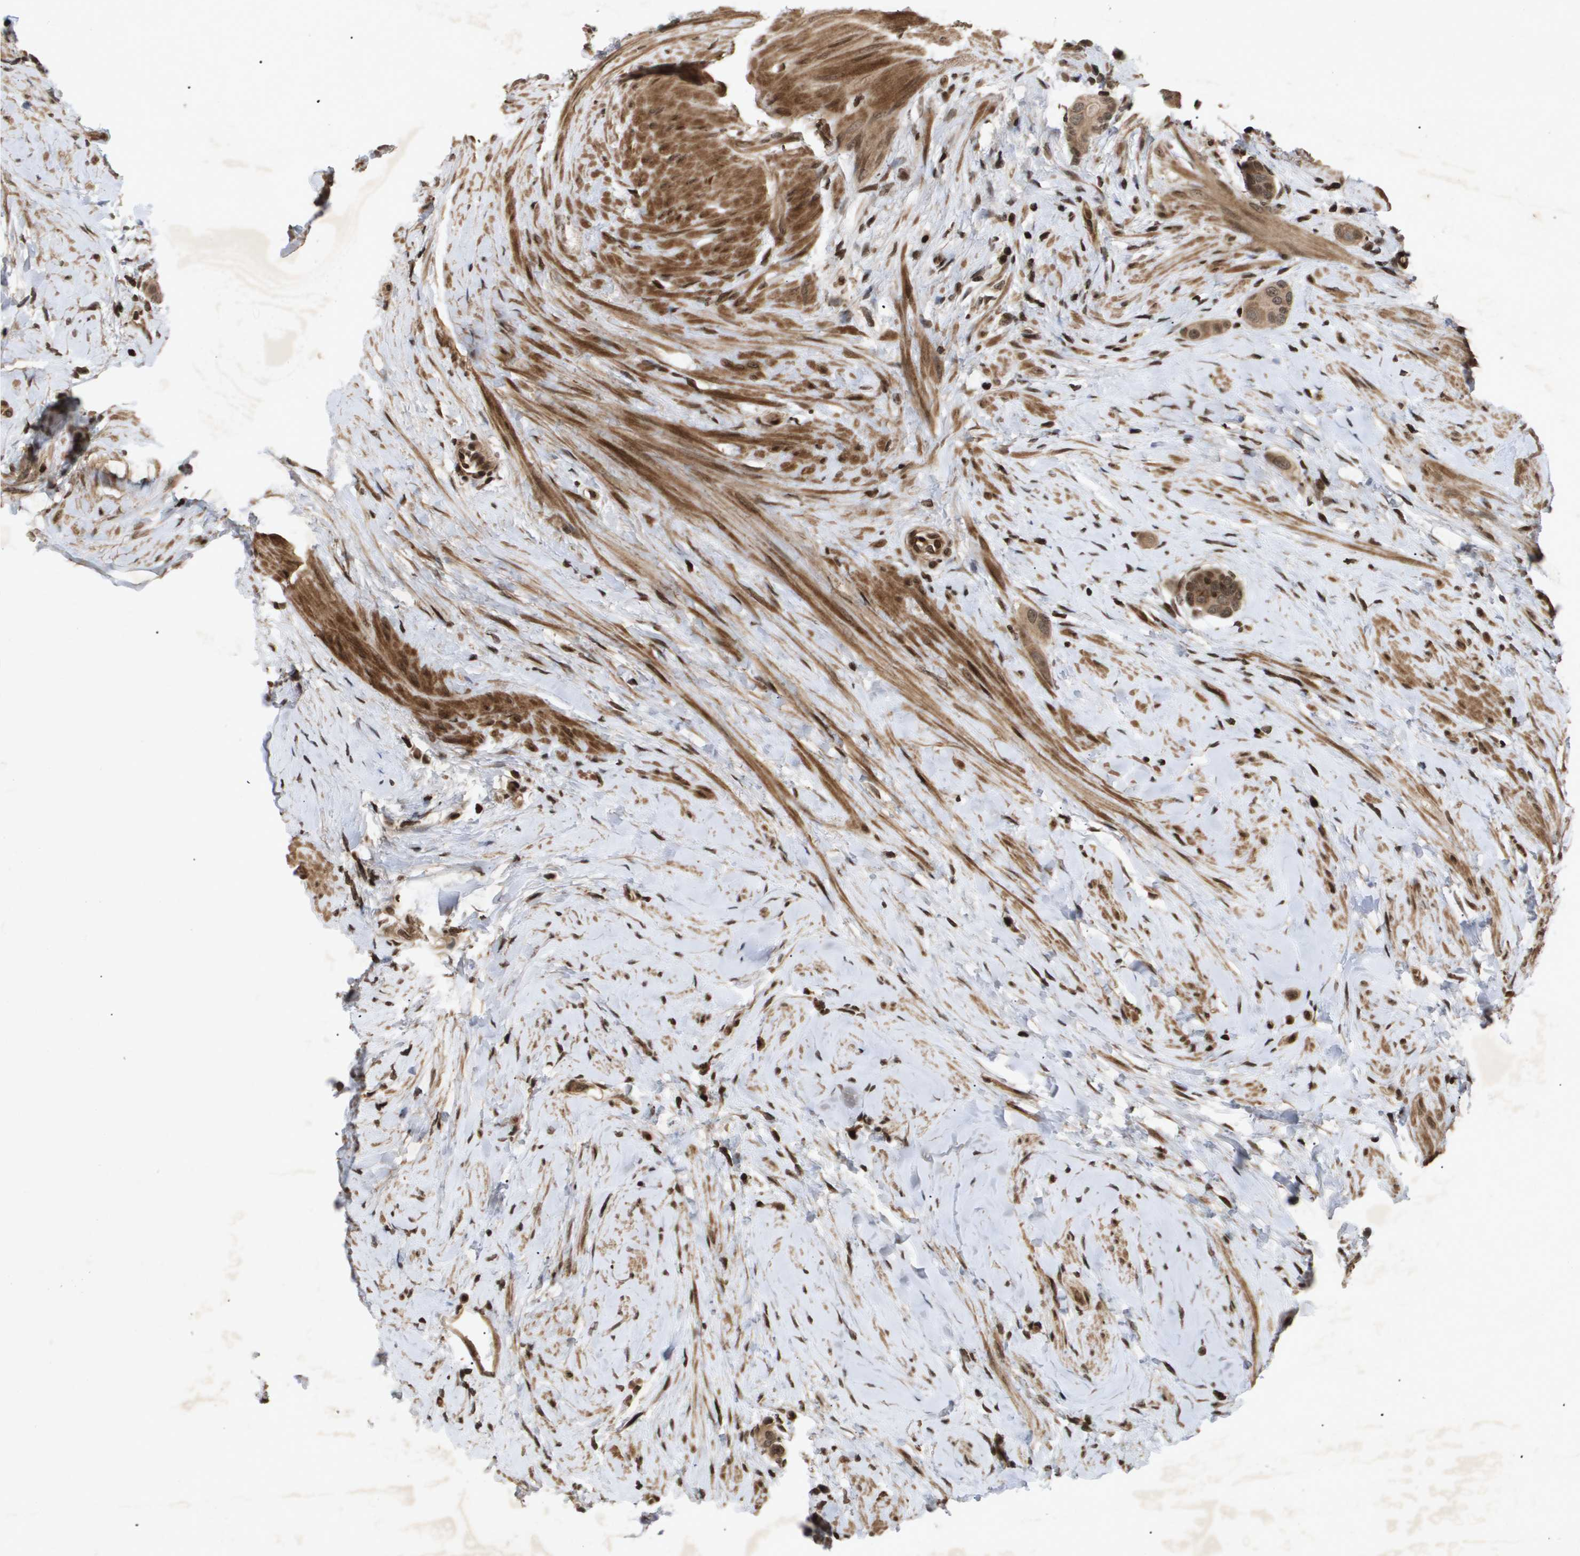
{"staining": {"intensity": "moderate", "quantity": ">75%", "location": "cytoplasmic/membranous,nuclear"}, "tissue": "colorectal cancer", "cell_type": "Tumor cells", "image_type": "cancer", "snomed": [{"axis": "morphology", "description": "Adenocarcinoma, NOS"}, {"axis": "topography", "description": "Rectum"}], "caption": "This image reveals immunohistochemistry staining of colorectal cancer, with medium moderate cytoplasmic/membranous and nuclear expression in about >75% of tumor cells.", "gene": "HSPA6", "patient": {"sex": "male", "age": 51}}